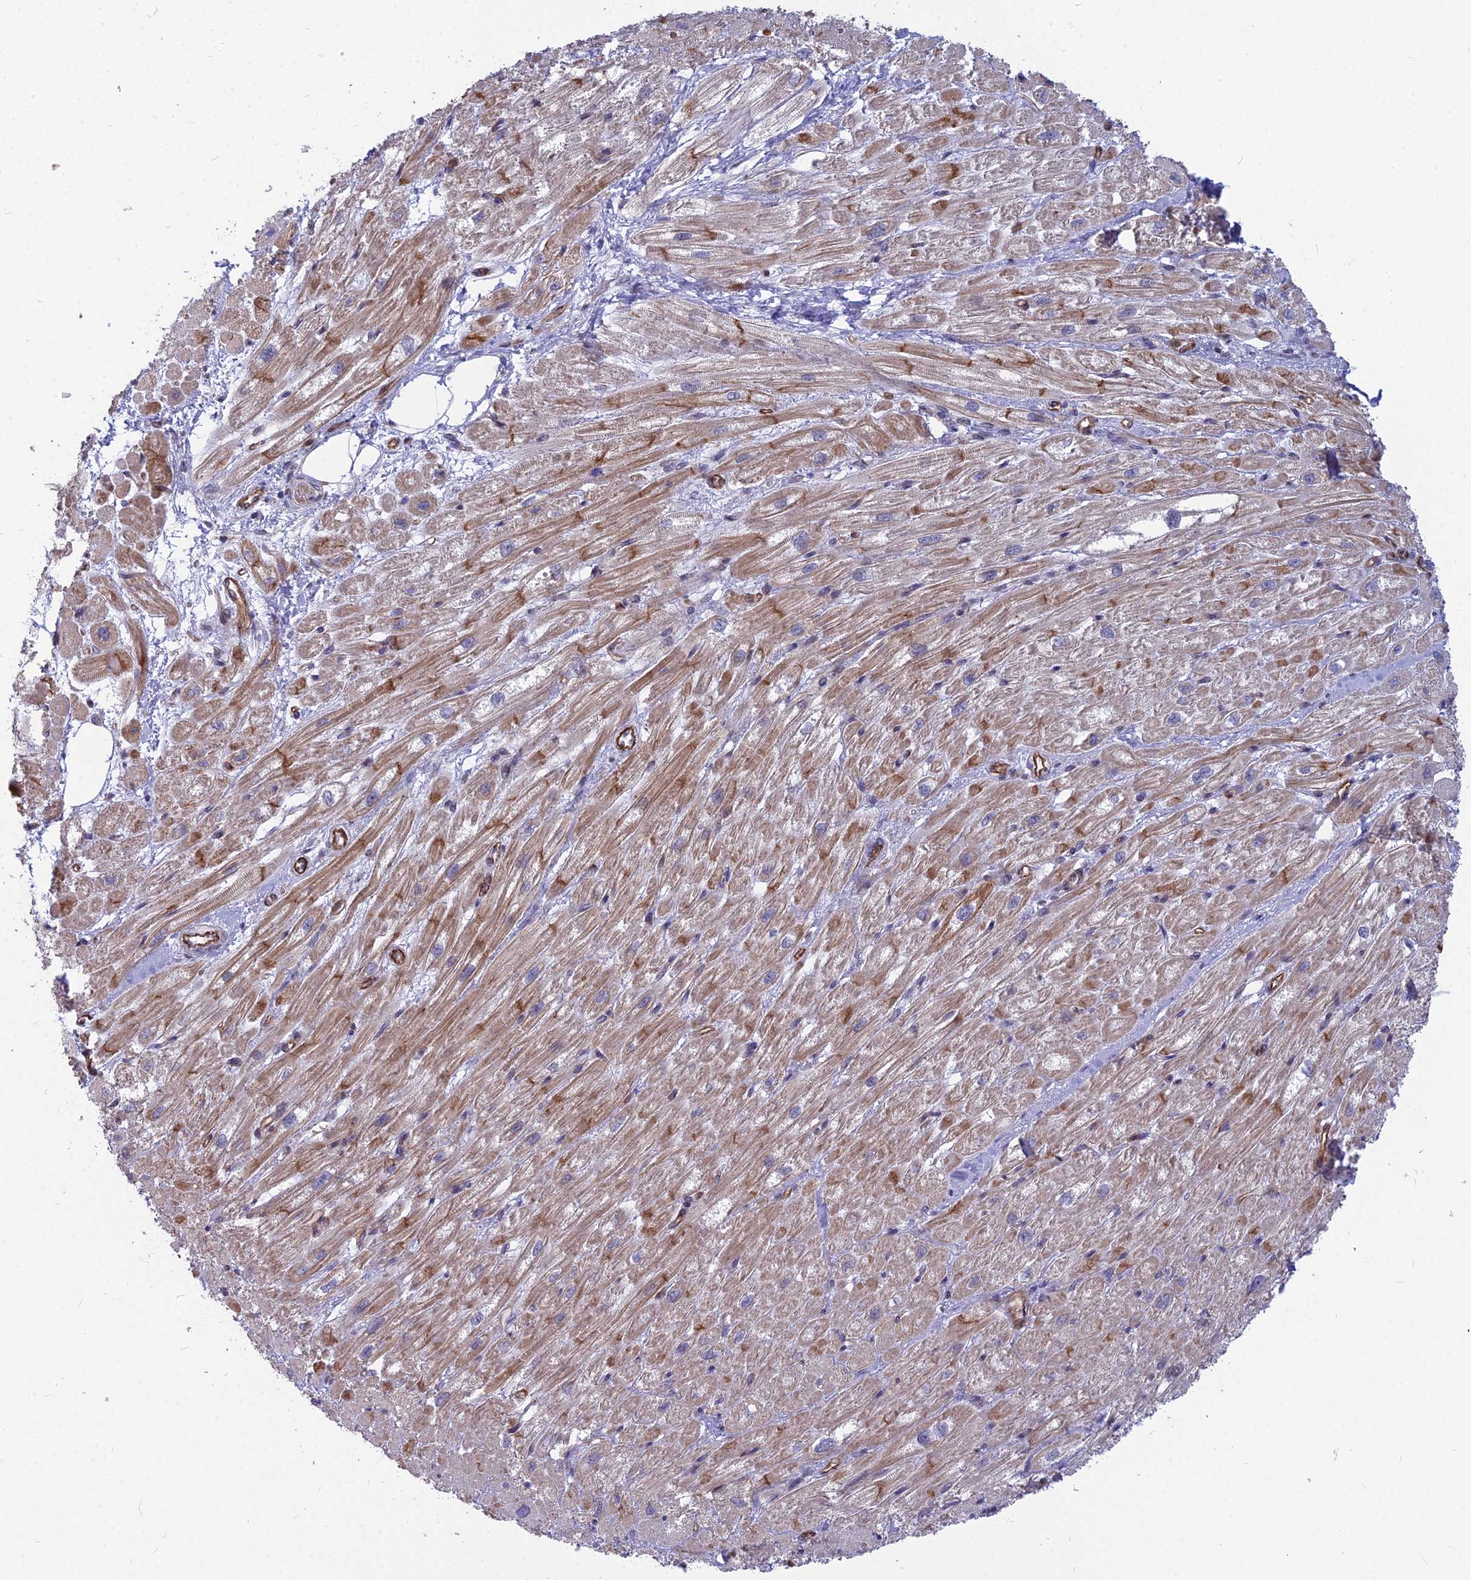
{"staining": {"intensity": "moderate", "quantity": ">75%", "location": "cytoplasmic/membranous"}, "tissue": "heart muscle", "cell_type": "Cardiomyocytes", "image_type": "normal", "snomed": [{"axis": "morphology", "description": "Normal tissue, NOS"}, {"axis": "topography", "description": "Heart"}], "caption": "The histopathology image displays immunohistochemical staining of benign heart muscle. There is moderate cytoplasmic/membranous staining is seen in approximately >75% of cardiomyocytes.", "gene": "YJU2", "patient": {"sex": "male", "age": 65}}